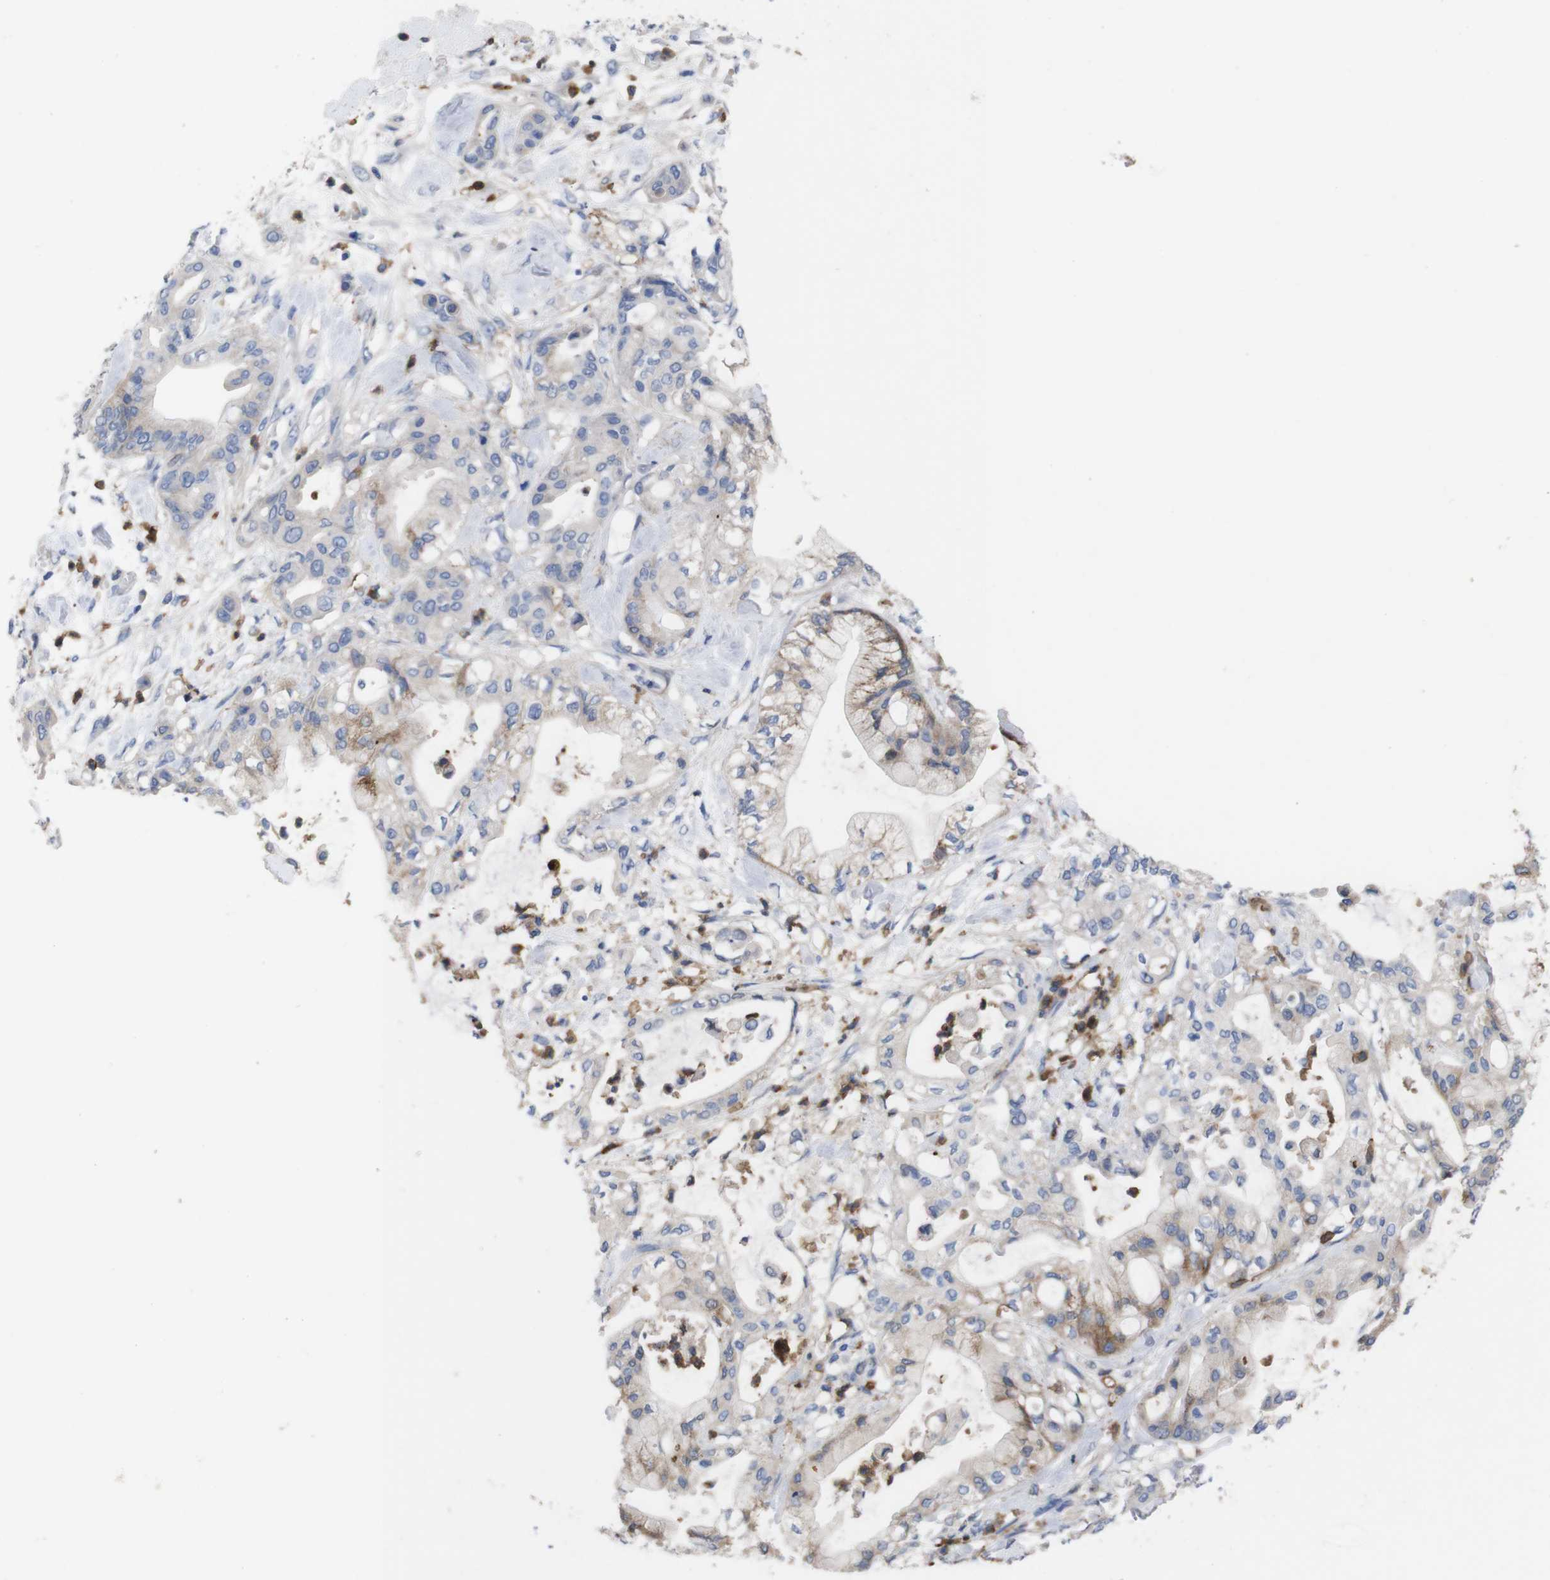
{"staining": {"intensity": "negative", "quantity": "none", "location": "none"}, "tissue": "pancreatic cancer", "cell_type": "Tumor cells", "image_type": "cancer", "snomed": [{"axis": "morphology", "description": "Adenocarcinoma, NOS"}, {"axis": "morphology", "description": "Adenocarcinoma, metastatic, NOS"}, {"axis": "topography", "description": "Lymph node"}, {"axis": "topography", "description": "Pancreas"}, {"axis": "topography", "description": "Duodenum"}], "caption": "DAB (3,3'-diaminobenzidine) immunohistochemical staining of pancreatic adenocarcinoma exhibits no significant positivity in tumor cells. (Immunohistochemistry, brightfield microscopy, high magnification).", "gene": "C5AR1", "patient": {"sex": "female", "age": 64}}